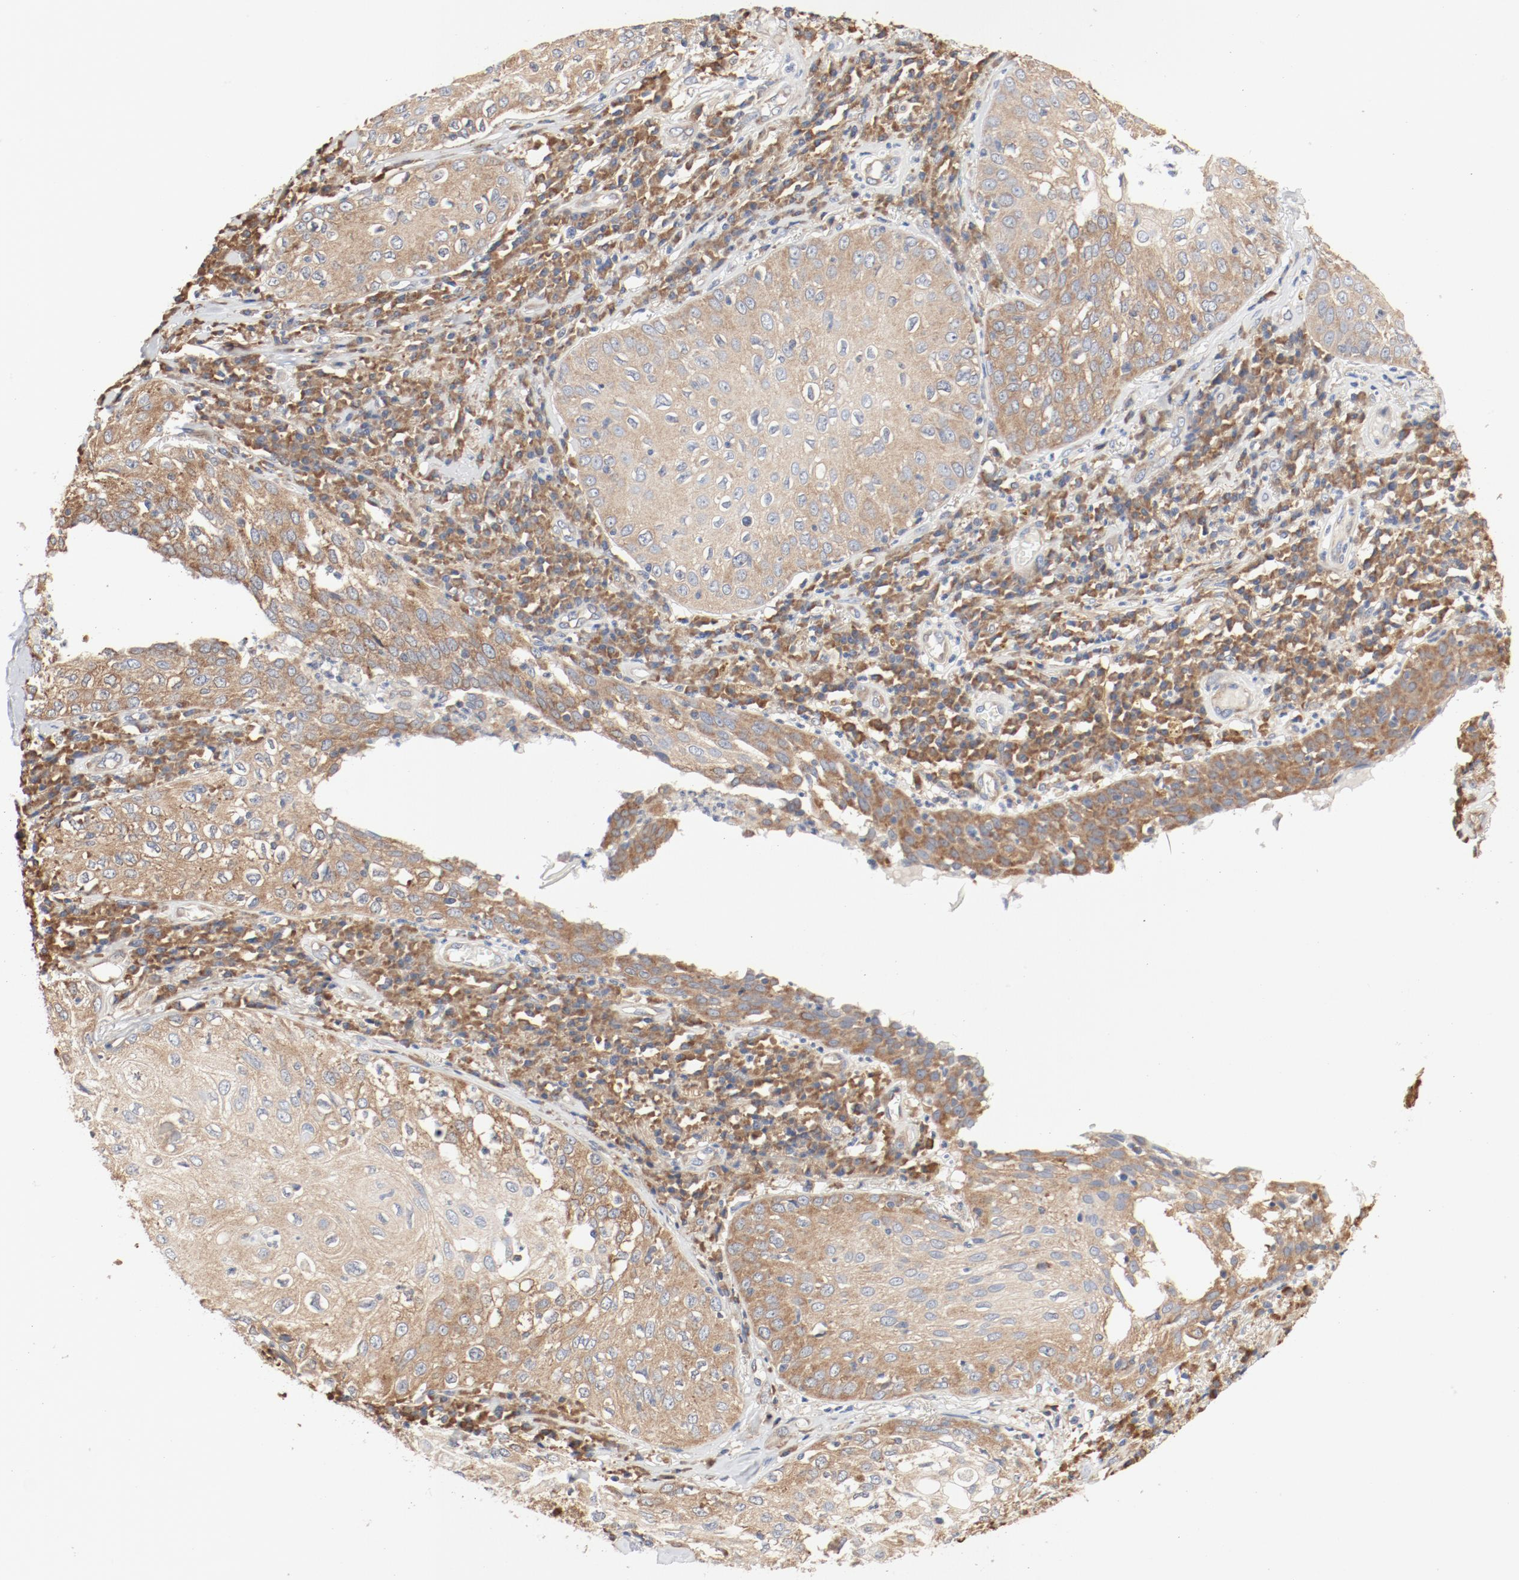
{"staining": {"intensity": "moderate", "quantity": ">75%", "location": "cytoplasmic/membranous"}, "tissue": "skin cancer", "cell_type": "Tumor cells", "image_type": "cancer", "snomed": [{"axis": "morphology", "description": "Squamous cell carcinoma, NOS"}, {"axis": "topography", "description": "Skin"}], "caption": "Human skin cancer (squamous cell carcinoma) stained with a brown dye exhibits moderate cytoplasmic/membranous positive positivity in approximately >75% of tumor cells.", "gene": "RPS6", "patient": {"sex": "male", "age": 65}}